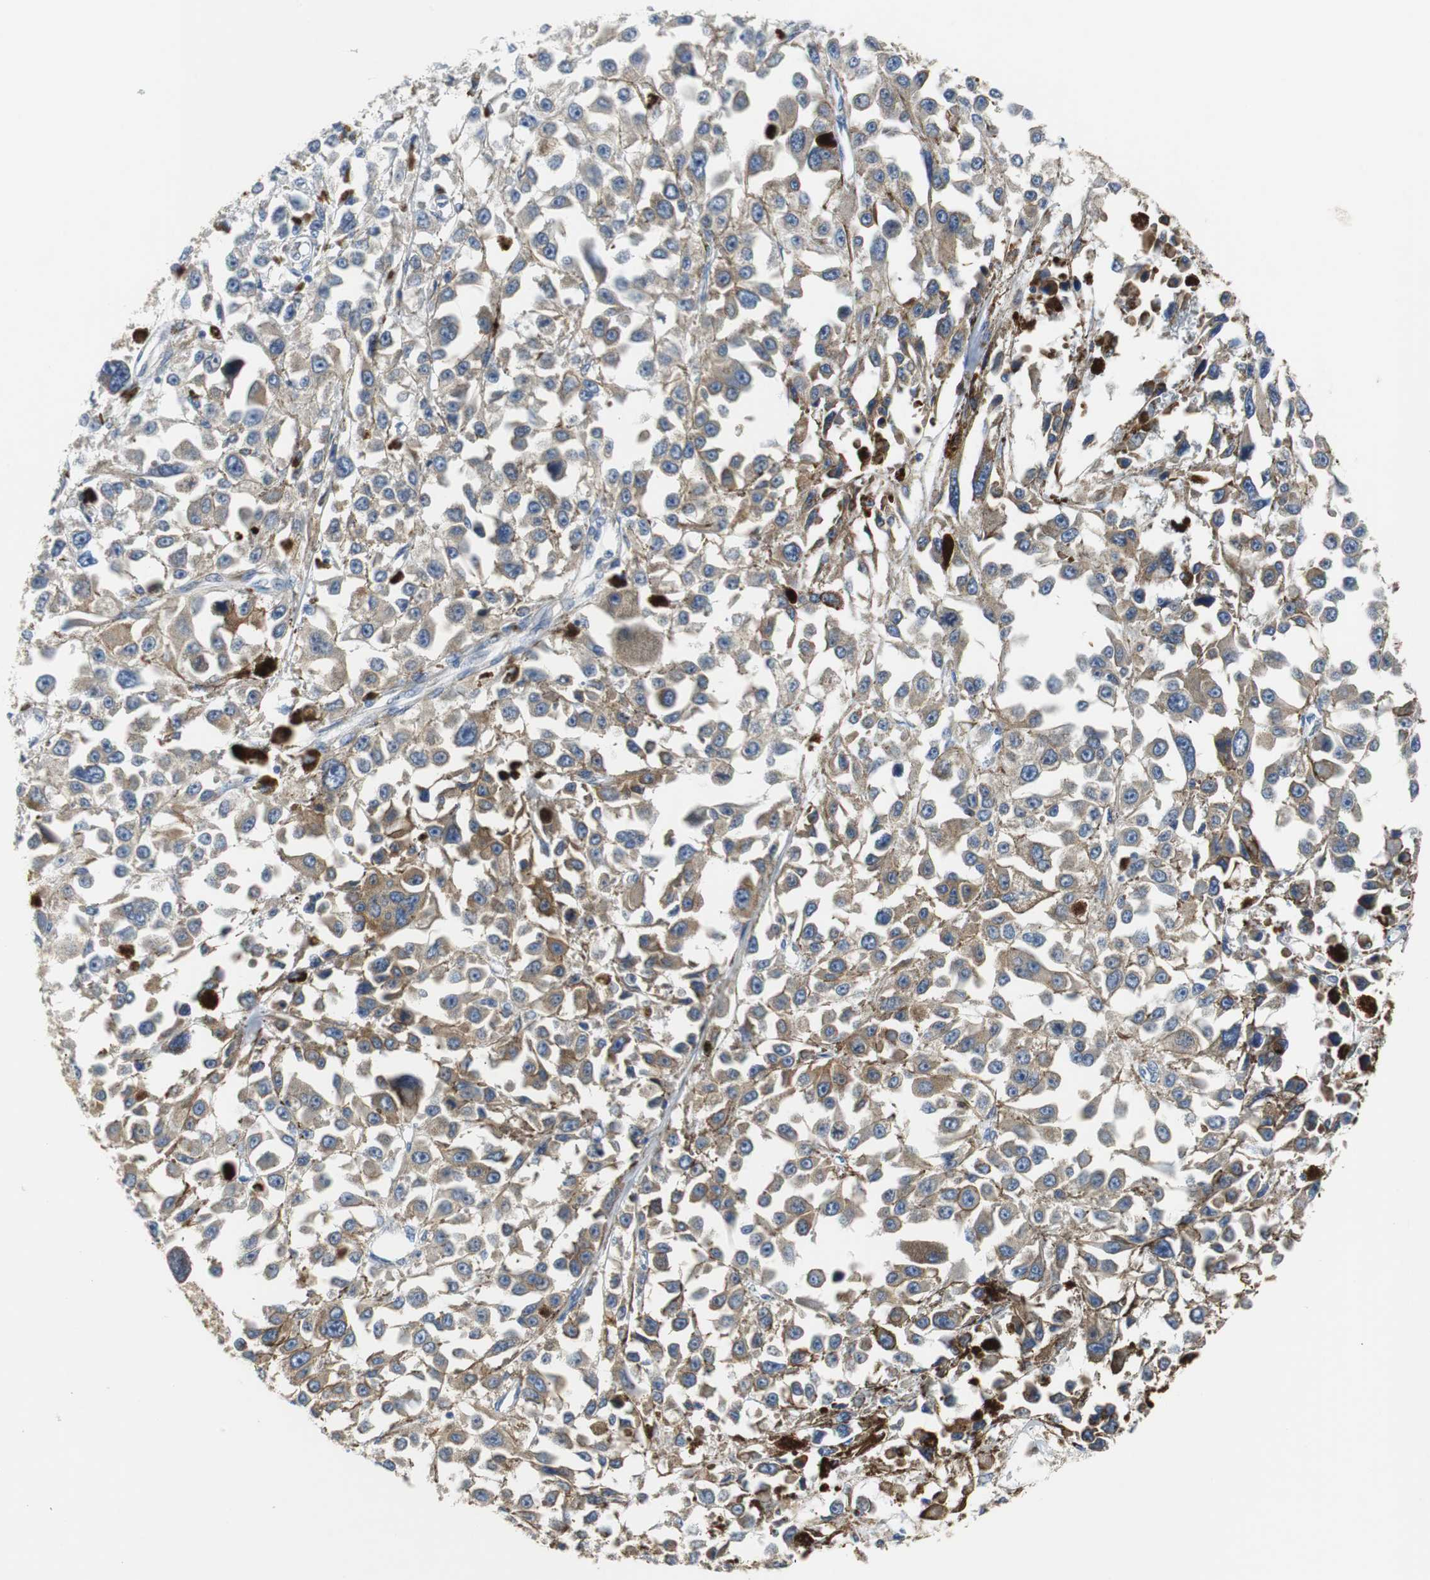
{"staining": {"intensity": "weak", "quantity": "25%-75%", "location": "cytoplasmic/membranous"}, "tissue": "melanoma", "cell_type": "Tumor cells", "image_type": "cancer", "snomed": [{"axis": "morphology", "description": "Malignant melanoma, Metastatic site"}, {"axis": "topography", "description": "Lymph node"}], "caption": "Tumor cells reveal low levels of weak cytoplasmic/membranous positivity in about 25%-75% of cells in human melanoma. (Stains: DAB (3,3'-diaminobenzidine) in brown, nuclei in blue, Microscopy: brightfield microscopy at high magnification).", "gene": "PDIA4", "patient": {"sex": "male", "age": 59}}